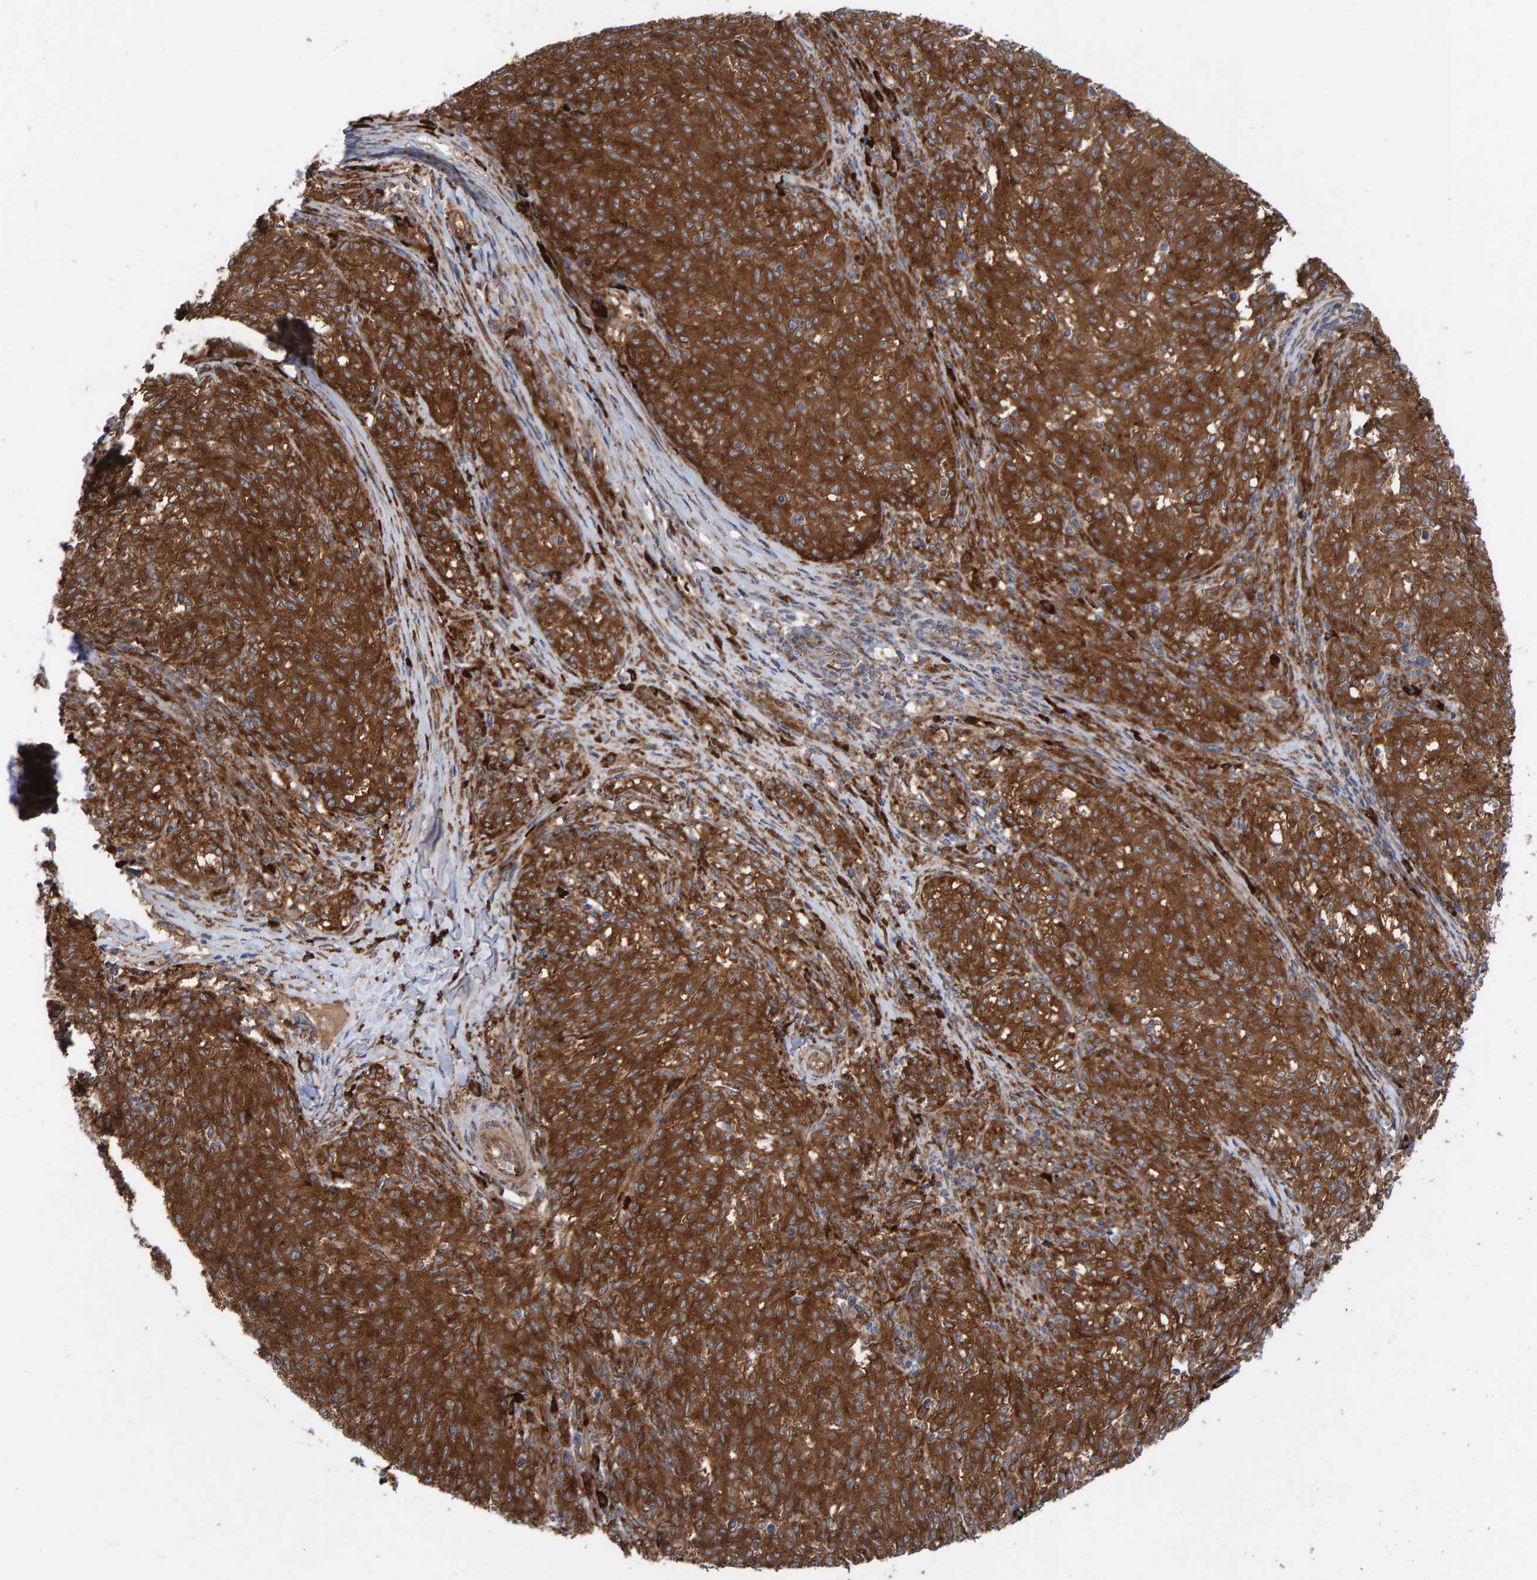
{"staining": {"intensity": "moderate", "quantity": ">75%", "location": "cytoplasmic/membranous"}, "tissue": "melanoma", "cell_type": "Tumor cells", "image_type": "cancer", "snomed": [{"axis": "morphology", "description": "Malignant melanoma, NOS"}, {"axis": "topography", "description": "Skin"}], "caption": "Moderate cytoplasmic/membranous positivity is present in about >75% of tumor cells in malignant melanoma. (Stains: DAB (3,3'-diaminobenzidine) in brown, nuclei in blue, Microscopy: brightfield microscopy at high magnification).", "gene": "KIAA0753", "patient": {"sex": "female", "age": 72}}